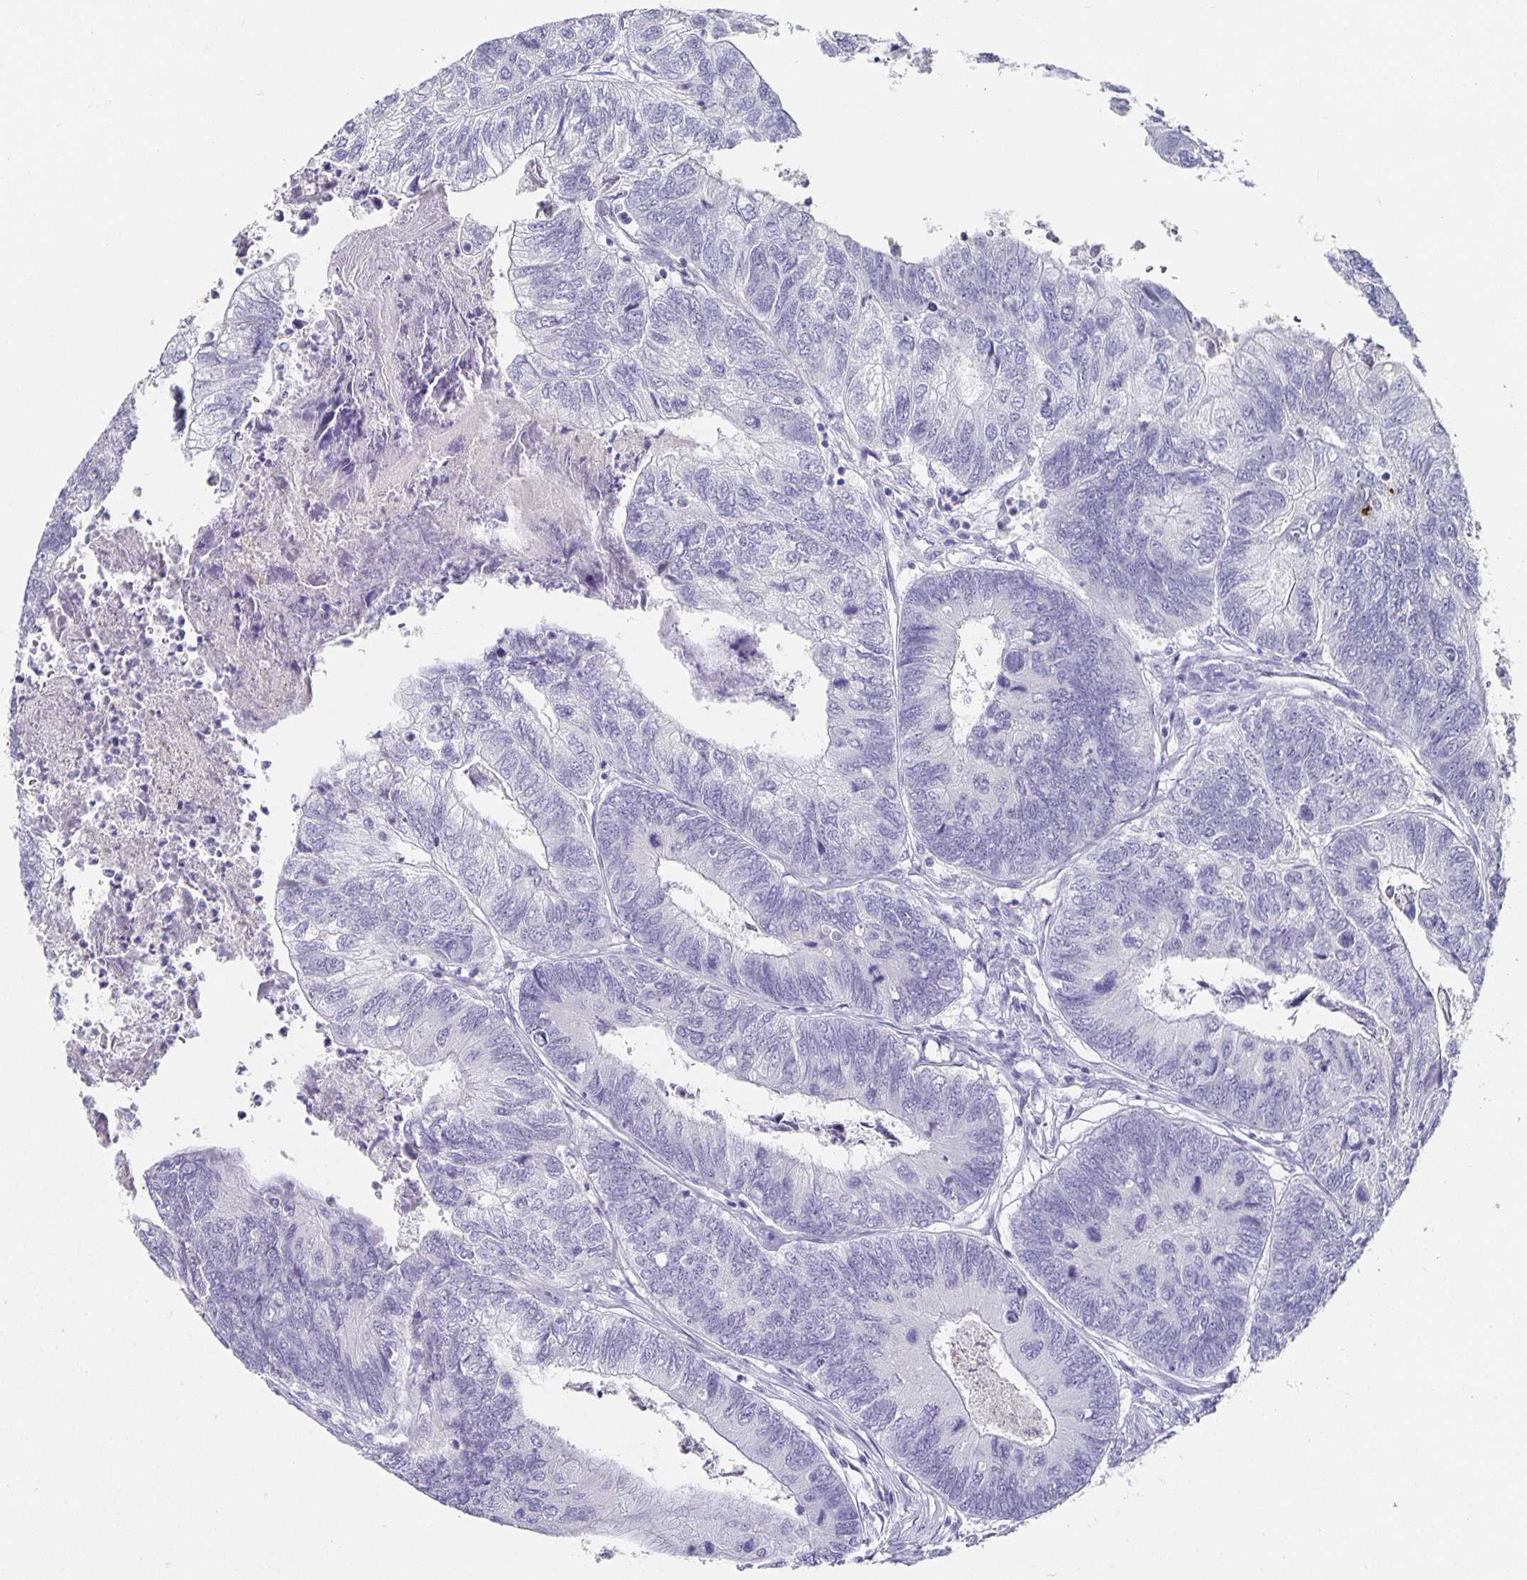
{"staining": {"intensity": "negative", "quantity": "none", "location": "none"}, "tissue": "colorectal cancer", "cell_type": "Tumor cells", "image_type": "cancer", "snomed": [{"axis": "morphology", "description": "Adenocarcinoma, NOS"}, {"axis": "topography", "description": "Colon"}], "caption": "Immunohistochemistry micrograph of colorectal cancer stained for a protein (brown), which reveals no staining in tumor cells.", "gene": "CHGA", "patient": {"sex": "female", "age": 67}}